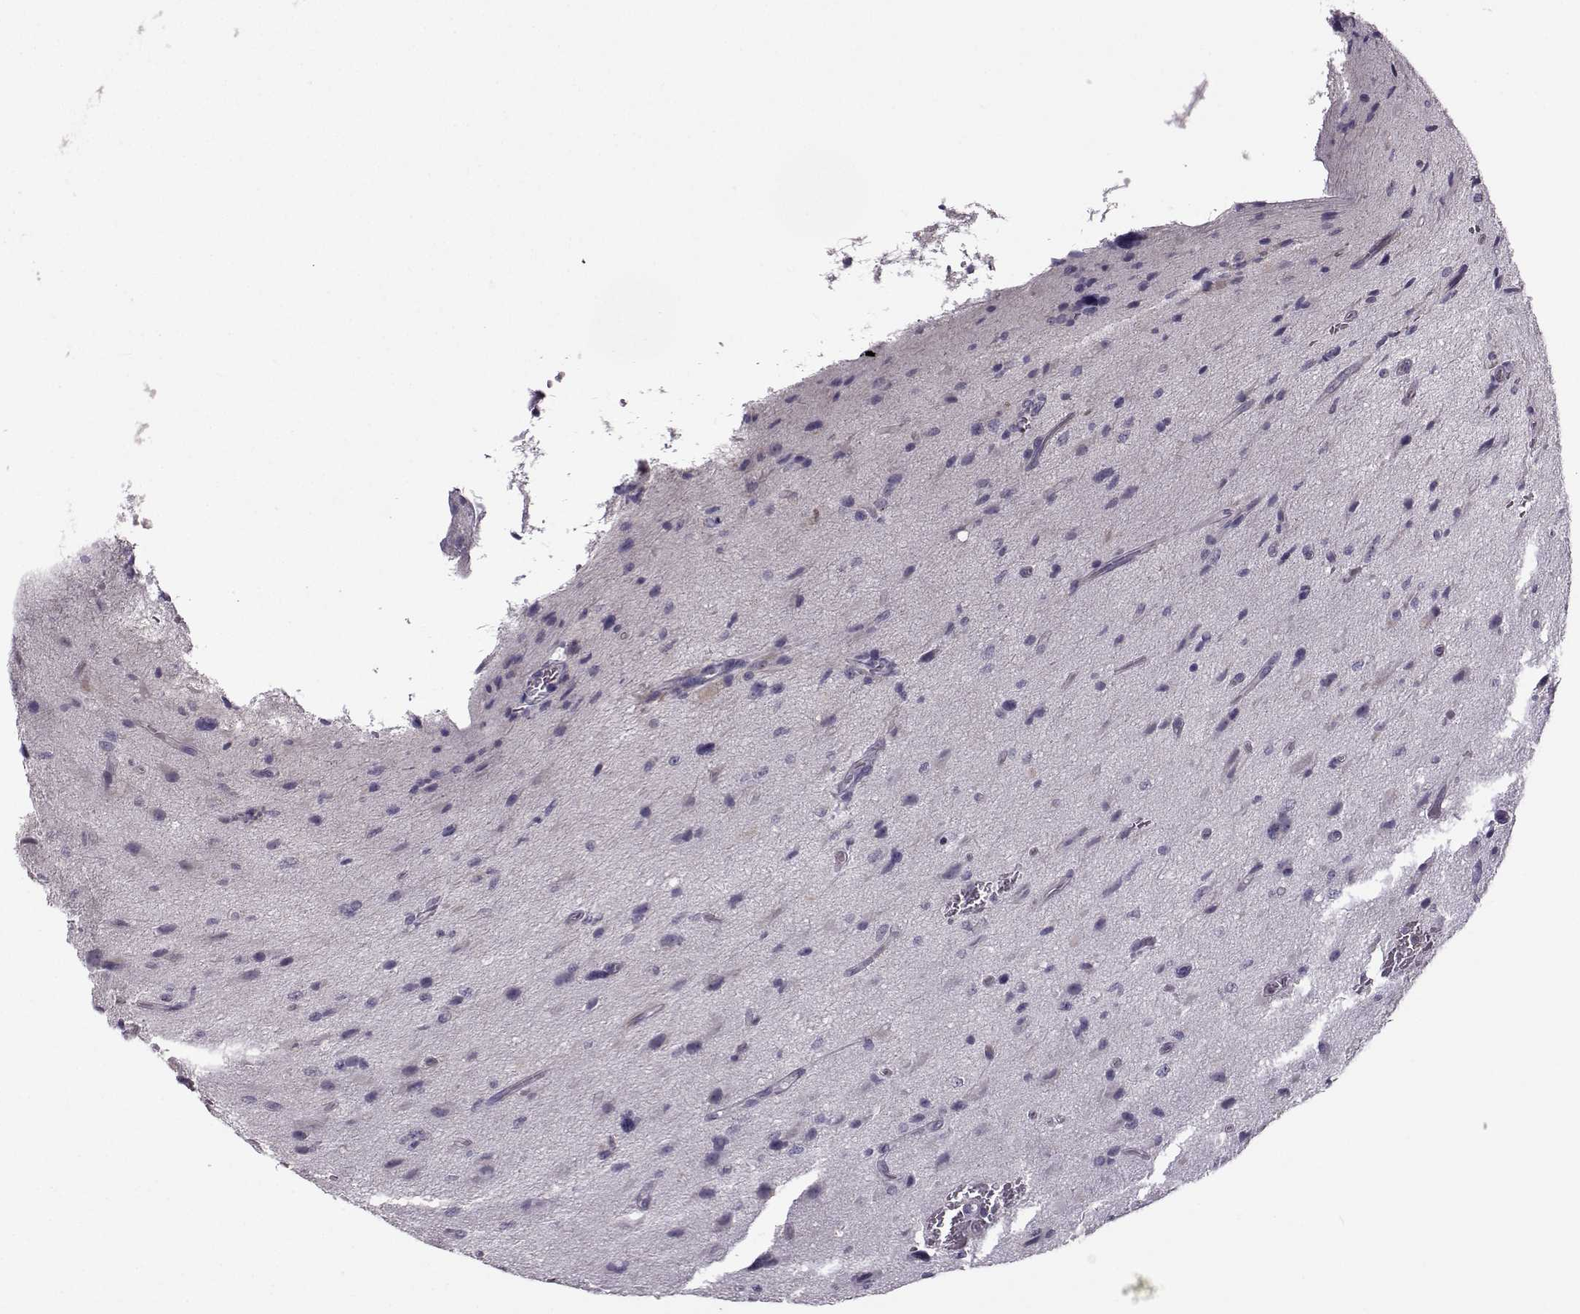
{"staining": {"intensity": "negative", "quantity": "none", "location": "none"}, "tissue": "glioma", "cell_type": "Tumor cells", "image_type": "cancer", "snomed": [{"axis": "morphology", "description": "Glioma, malignant, NOS"}, {"axis": "morphology", "description": "Glioma, malignant, High grade"}, {"axis": "topography", "description": "Brain"}], "caption": "DAB (3,3'-diaminobenzidine) immunohistochemical staining of glioma demonstrates no significant staining in tumor cells. (DAB immunohistochemistry (IHC) with hematoxylin counter stain).", "gene": "FCAMR", "patient": {"sex": "female", "age": 71}}